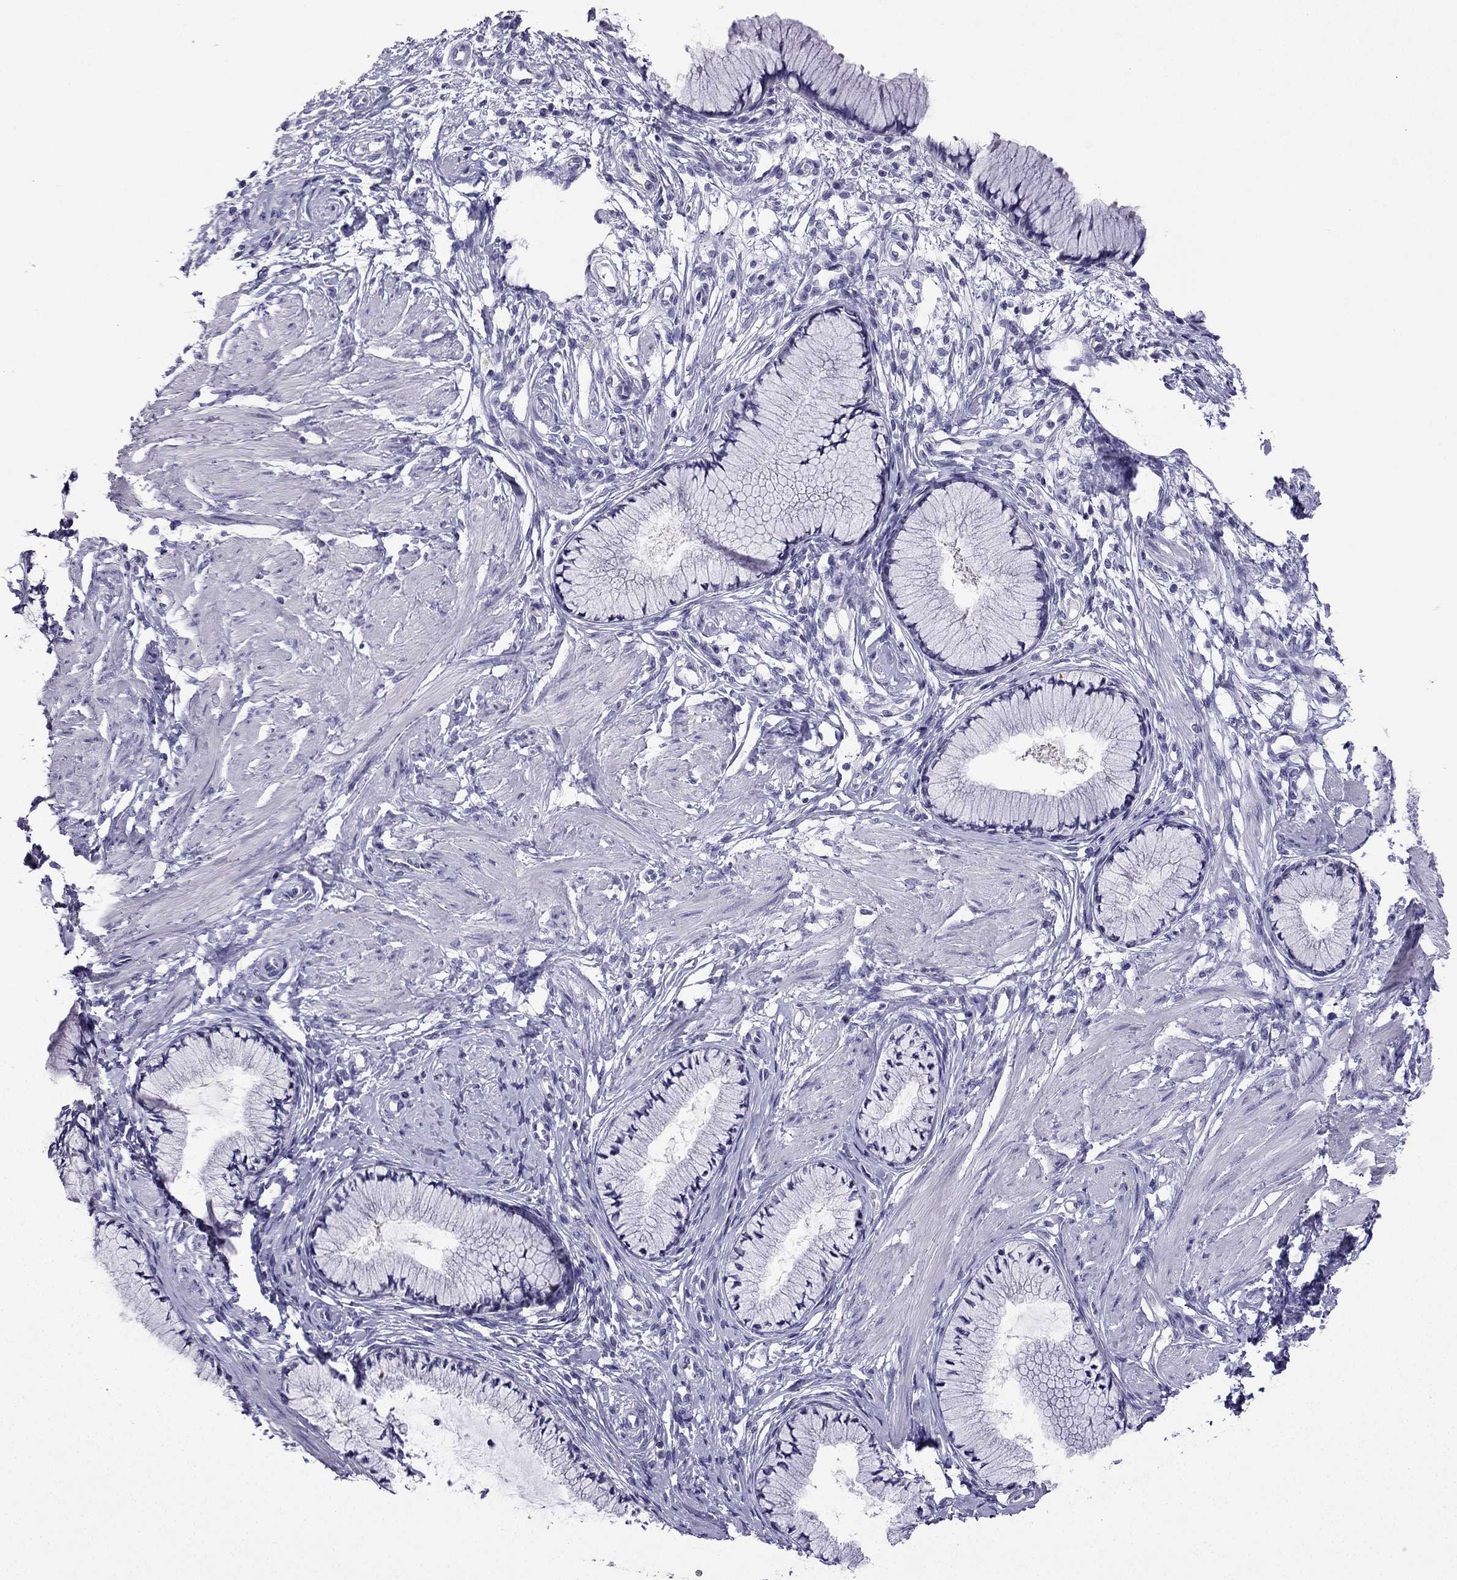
{"staining": {"intensity": "negative", "quantity": "none", "location": "none"}, "tissue": "cervix", "cell_type": "Glandular cells", "image_type": "normal", "snomed": [{"axis": "morphology", "description": "Normal tissue, NOS"}, {"axis": "topography", "description": "Cervix"}], "caption": "IHC of unremarkable cervix demonstrates no expression in glandular cells. (DAB (3,3'-diaminobenzidine) IHC visualized using brightfield microscopy, high magnification).", "gene": "KCNJ10", "patient": {"sex": "female", "age": 37}}